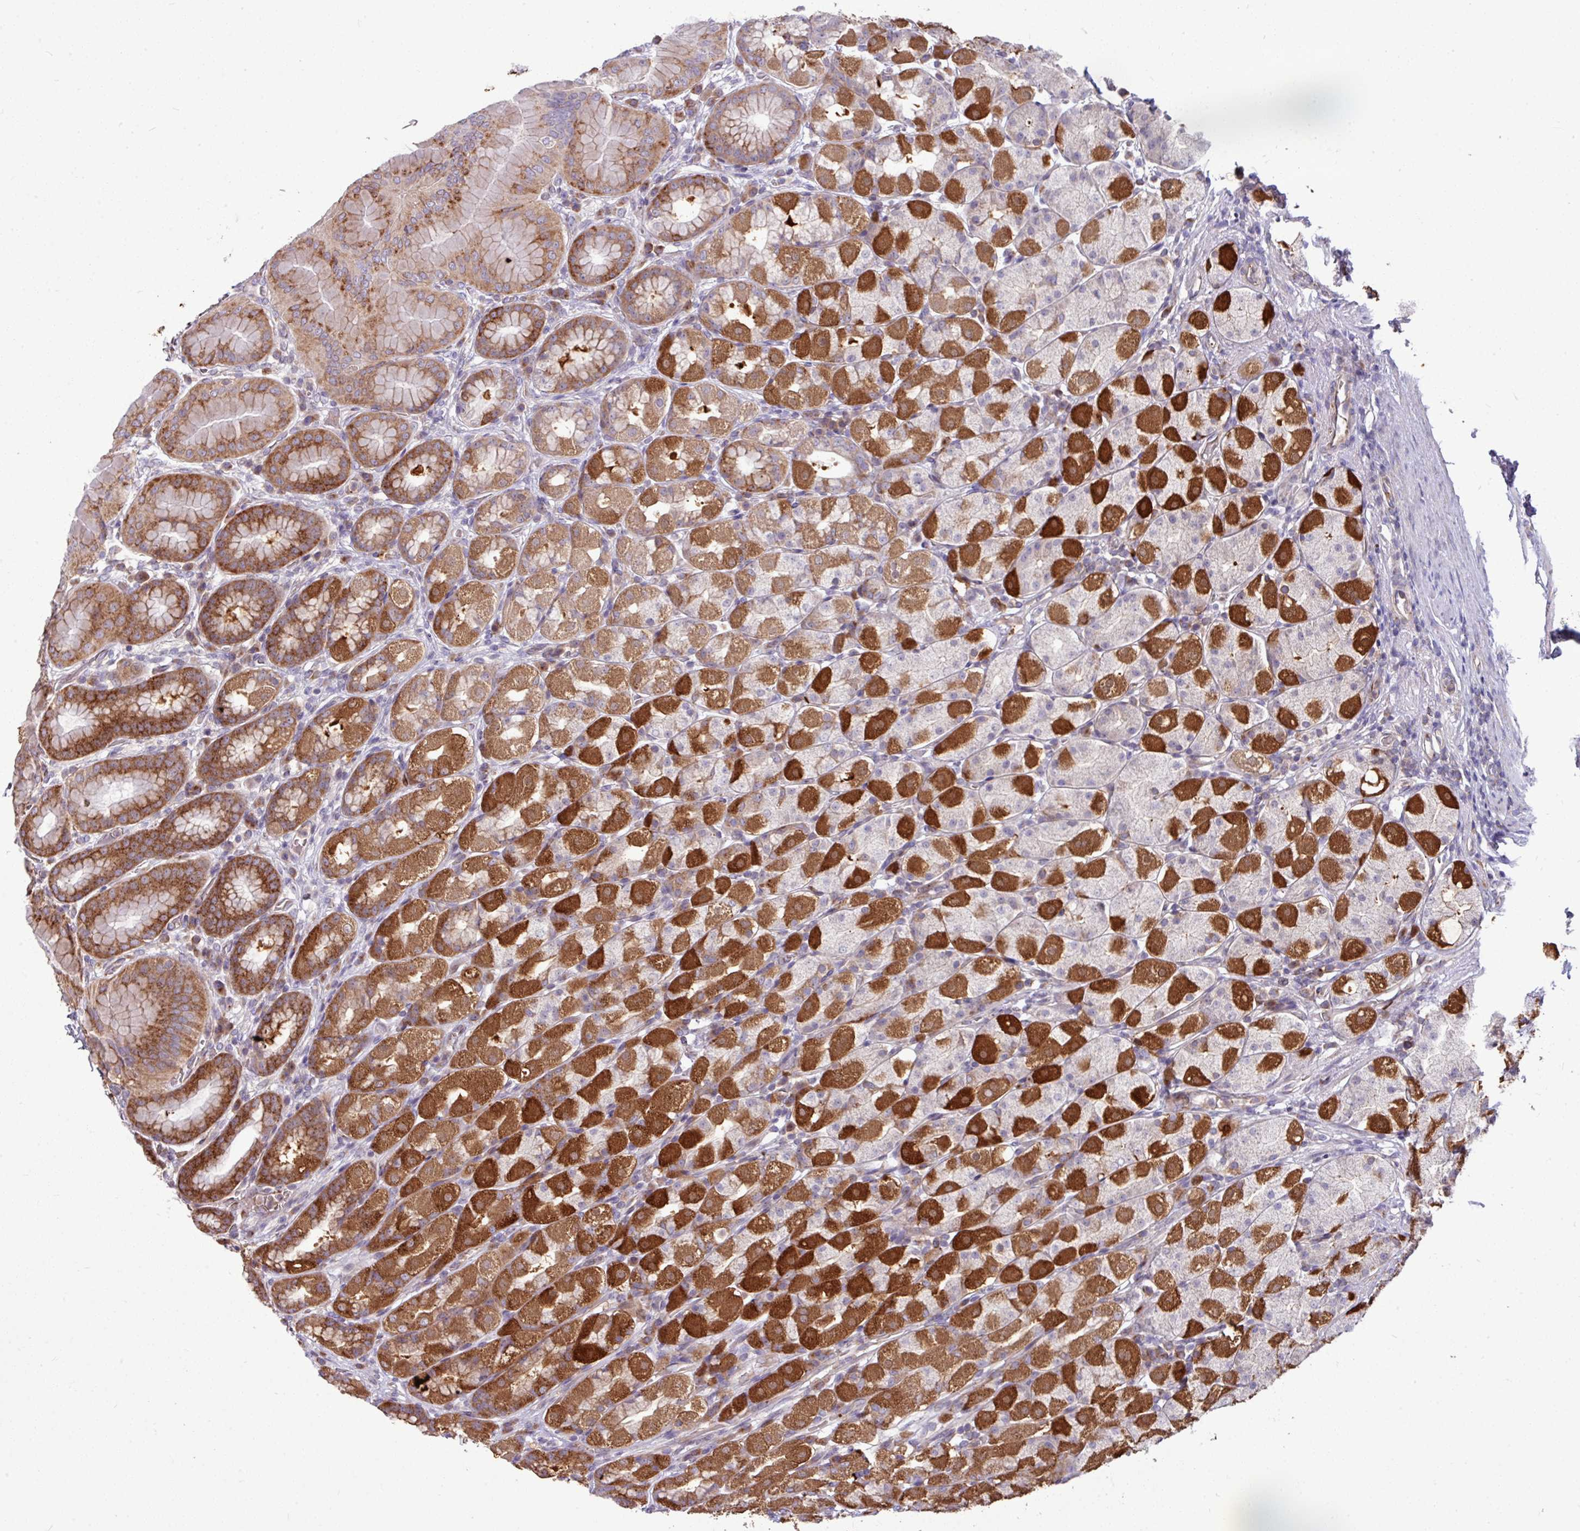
{"staining": {"intensity": "strong", "quantity": "25%-75%", "location": "cytoplasmic/membranous"}, "tissue": "stomach", "cell_type": "Glandular cells", "image_type": "normal", "snomed": [{"axis": "morphology", "description": "Normal tissue, NOS"}, {"axis": "topography", "description": "Stomach, upper"}, {"axis": "topography", "description": "Stomach"}], "caption": "Stomach stained with IHC displays strong cytoplasmic/membranous expression in about 25%-75% of glandular cells. (DAB IHC with brightfield microscopy, high magnification).", "gene": "LSM12", "patient": {"sex": "male", "age": 68}}